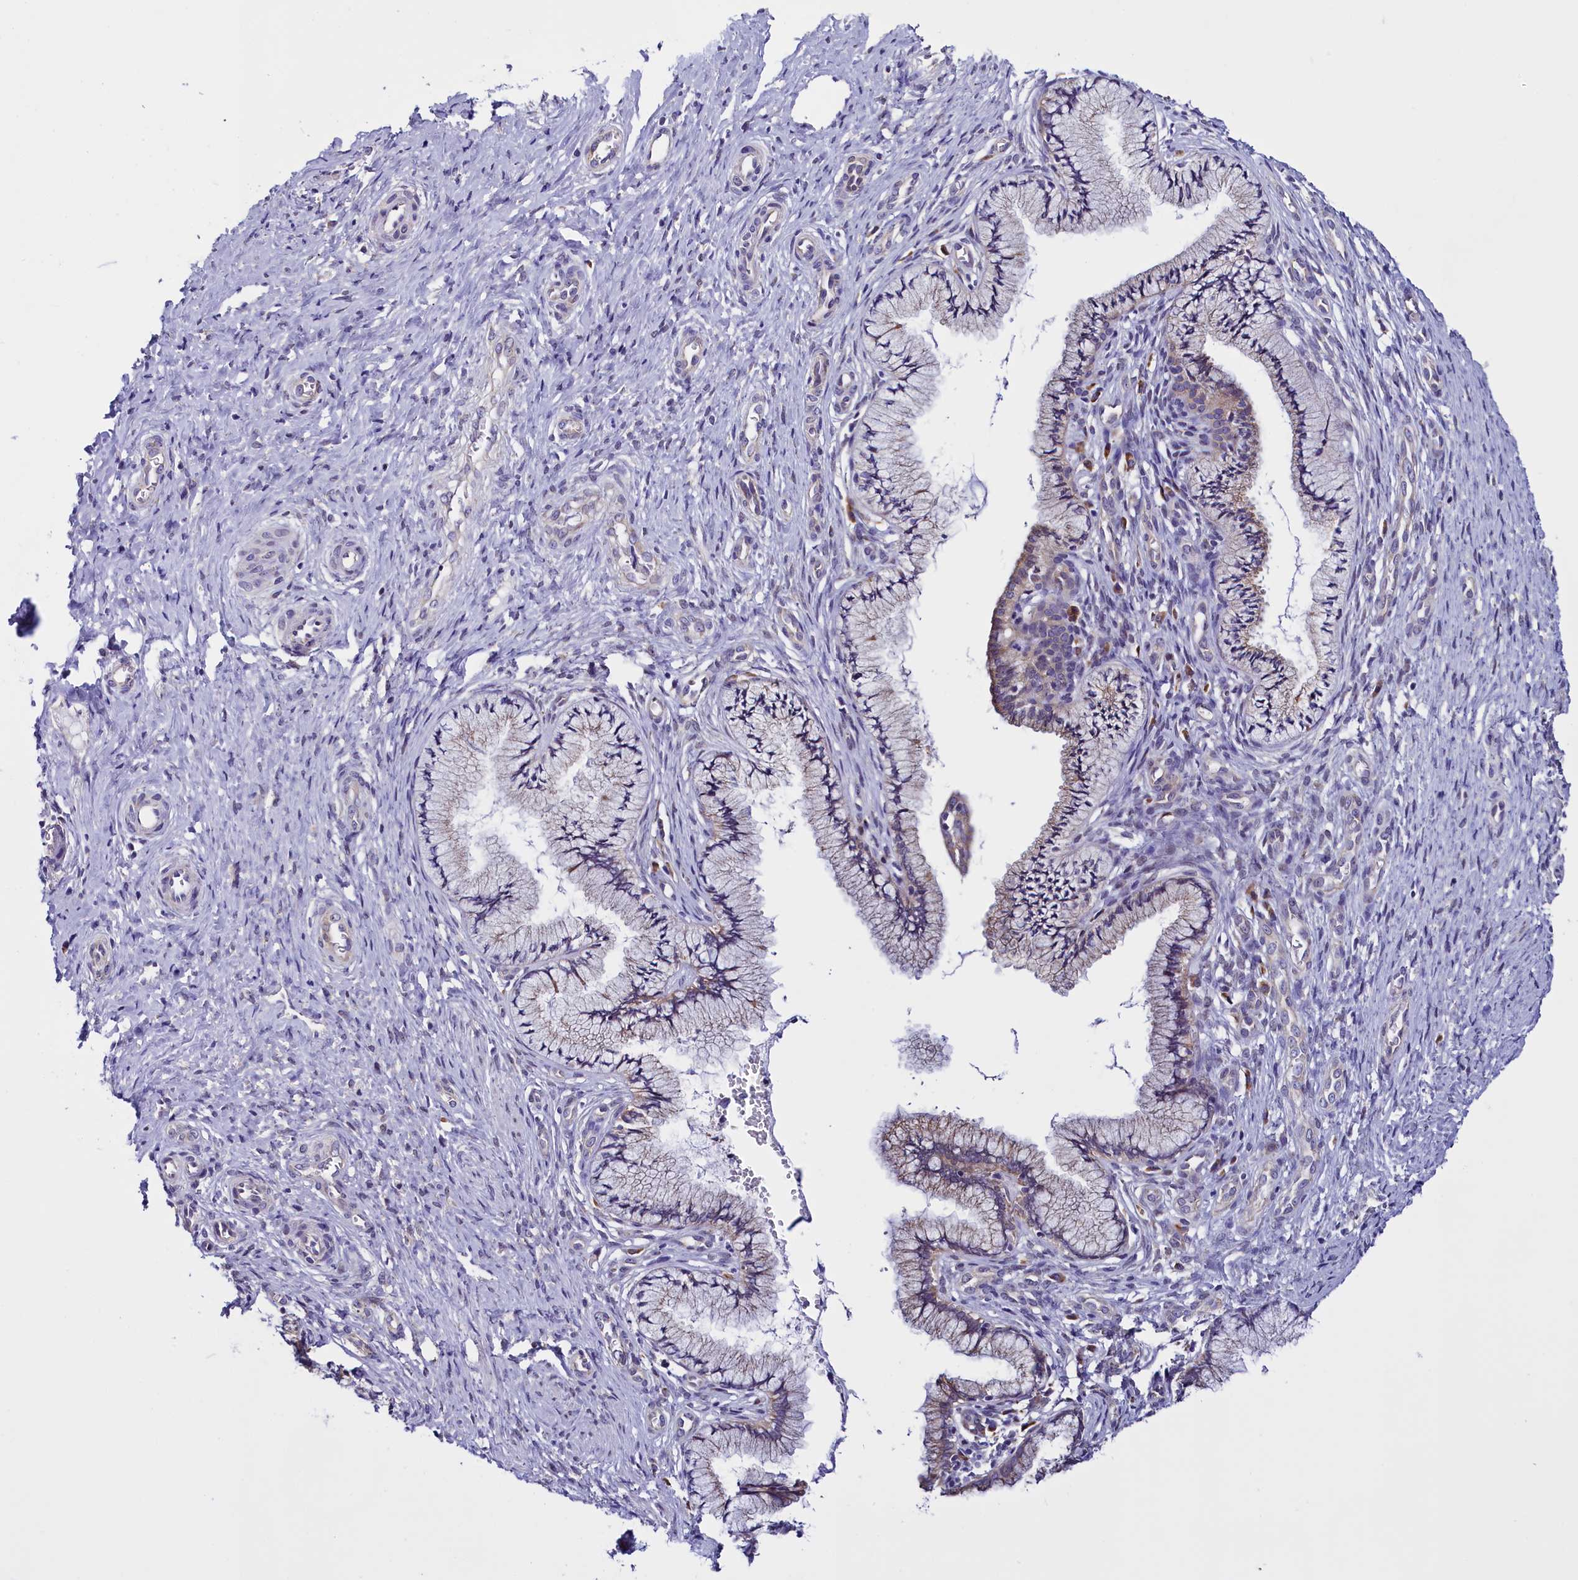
{"staining": {"intensity": "weak", "quantity": "<25%", "location": "cytoplasmic/membranous"}, "tissue": "cervix", "cell_type": "Glandular cells", "image_type": "normal", "snomed": [{"axis": "morphology", "description": "Normal tissue, NOS"}, {"axis": "topography", "description": "Cervix"}], "caption": "High magnification brightfield microscopy of unremarkable cervix stained with DAB (3,3'-diaminobenzidine) (brown) and counterstained with hematoxylin (blue): glandular cells show no significant positivity. The staining is performed using DAB (3,3'-diaminobenzidine) brown chromogen with nuclei counter-stained in using hematoxylin.", "gene": "UACA", "patient": {"sex": "female", "age": 36}}